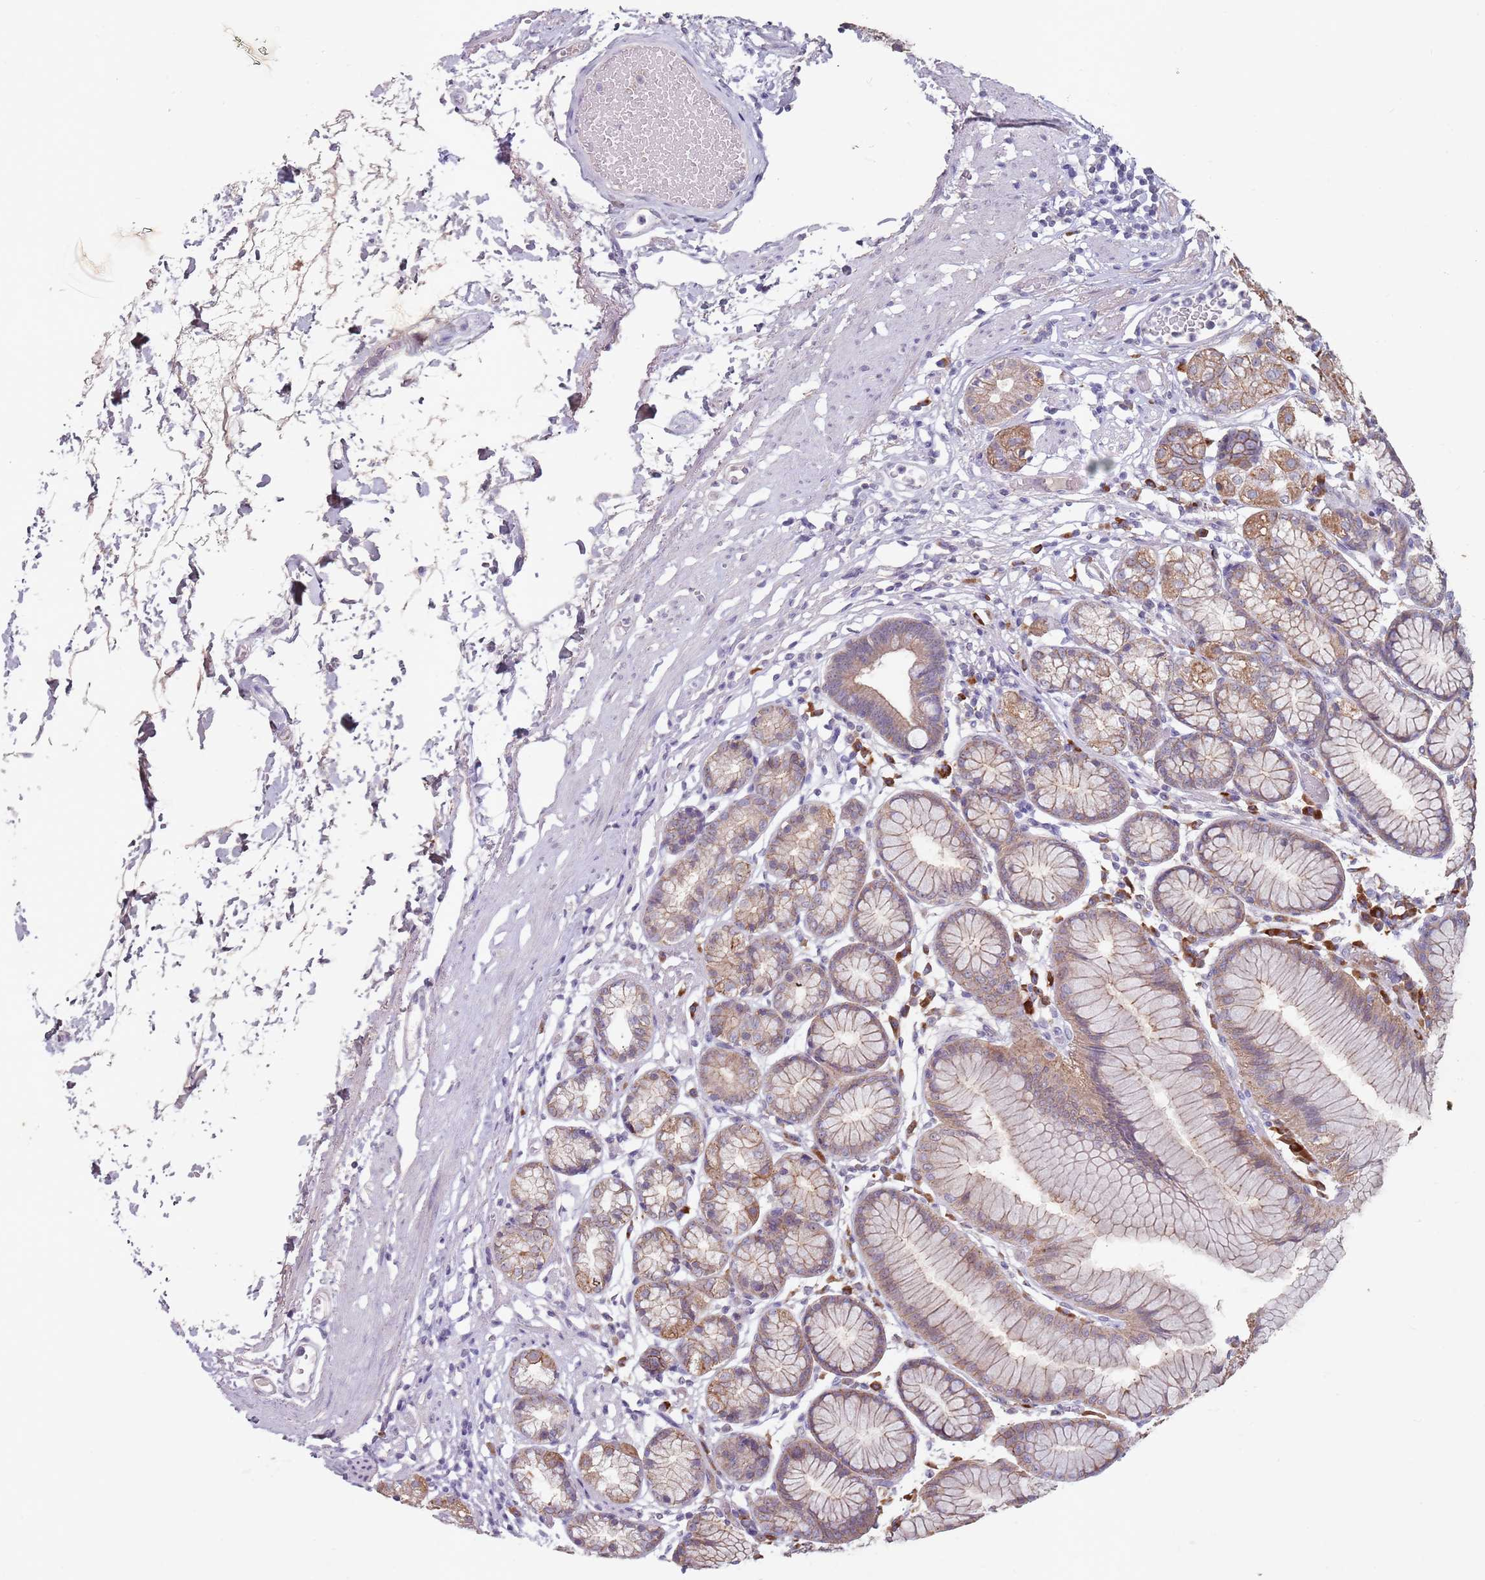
{"staining": {"intensity": "moderate", "quantity": "25%-75%", "location": "cytoplasmic/membranous"}, "tissue": "stomach", "cell_type": "Glandular cells", "image_type": "normal", "snomed": [{"axis": "morphology", "description": "Normal tissue, NOS"}, {"axis": "topography", "description": "Stomach"}], "caption": "IHC of normal stomach shows medium levels of moderate cytoplasmic/membranous staining in about 25%-75% of glandular cells.", "gene": "STYK1", "patient": {"sex": "female", "age": 57}}